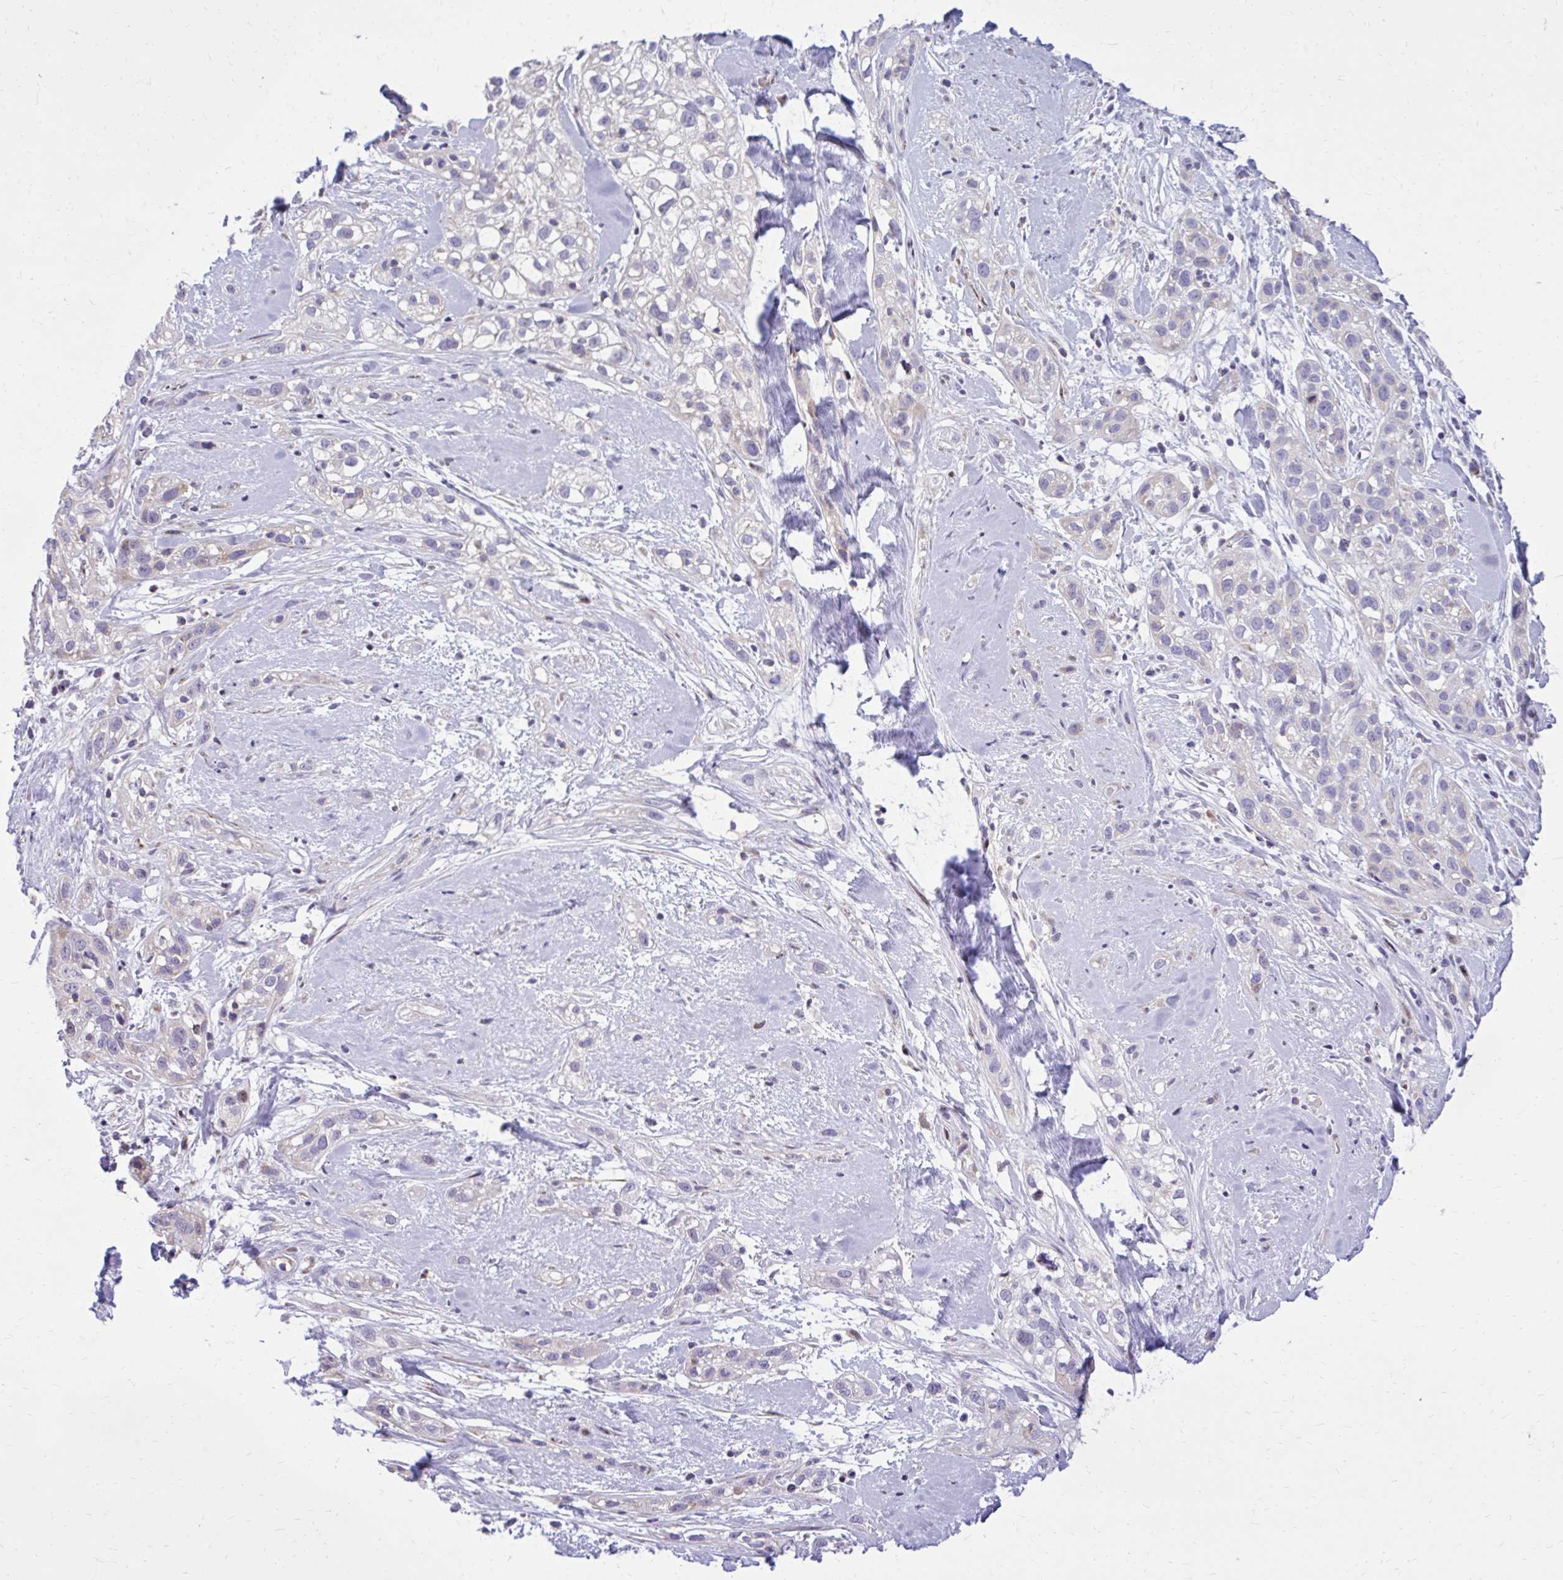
{"staining": {"intensity": "negative", "quantity": "none", "location": "none"}, "tissue": "skin cancer", "cell_type": "Tumor cells", "image_type": "cancer", "snomed": [{"axis": "morphology", "description": "Squamous cell carcinoma, NOS"}, {"axis": "topography", "description": "Skin"}], "caption": "A photomicrograph of skin squamous cell carcinoma stained for a protein shows no brown staining in tumor cells.", "gene": "GPRIN3", "patient": {"sex": "male", "age": 82}}